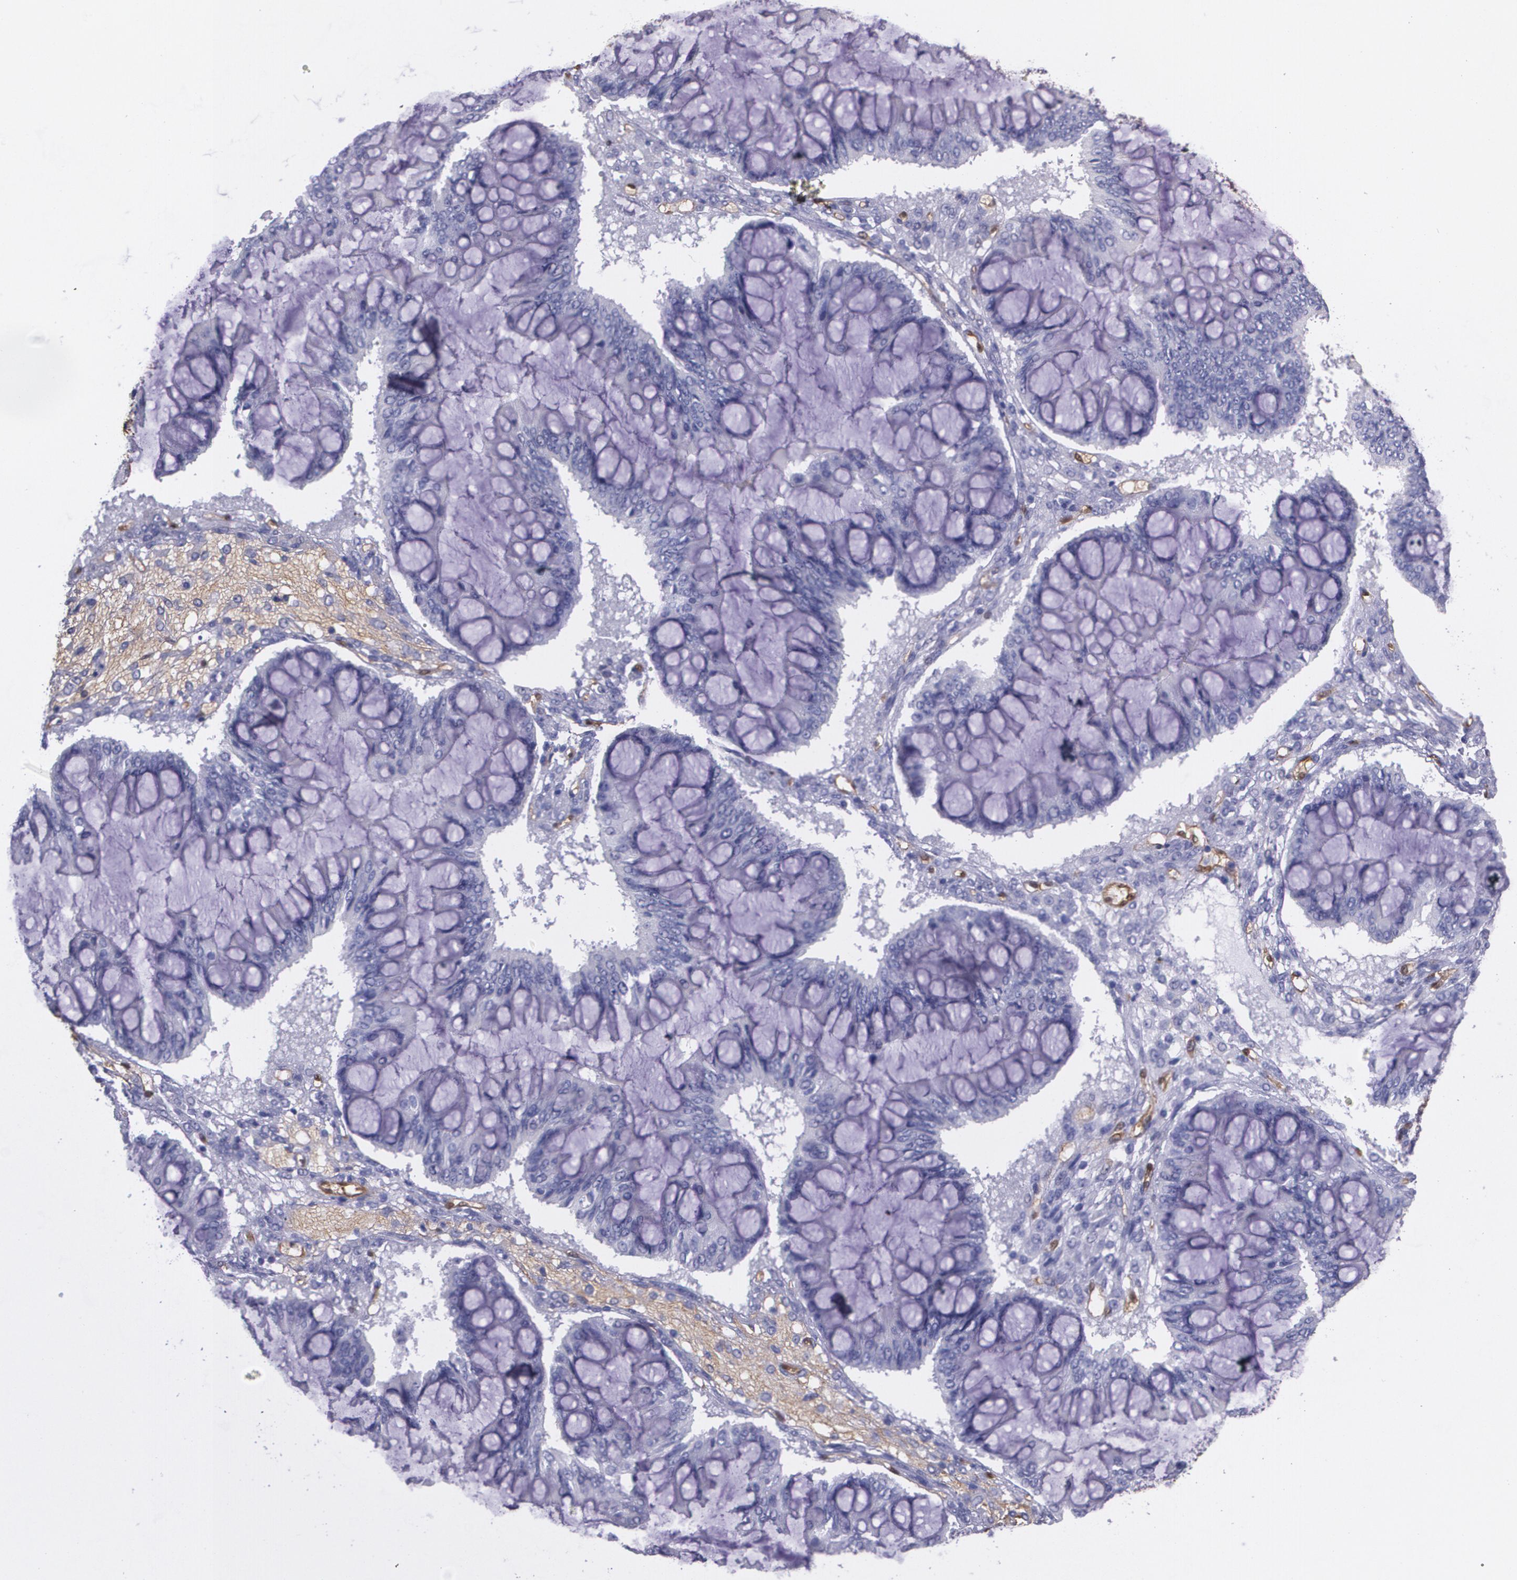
{"staining": {"intensity": "negative", "quantity": "none", "location": "none"}, "tissue": "ovarian cancer", "cell_type": "Tumor cells", "image_type": "cancer", "snomed": [{"axis": "morphology", "description": "Cystadenocarcinoma, mucinous, NOS"}, {"axis": "topography", "description": "Ovary"}], "caption": "Immunohistochemistry image of human ovarian cancer (mucinous cystadenocarcinoma) stained for a protein (brown), which exhibits no positivity in tumor cells.", "gene": "MMP2", "patient": {"sex": "female", "age": 73}}